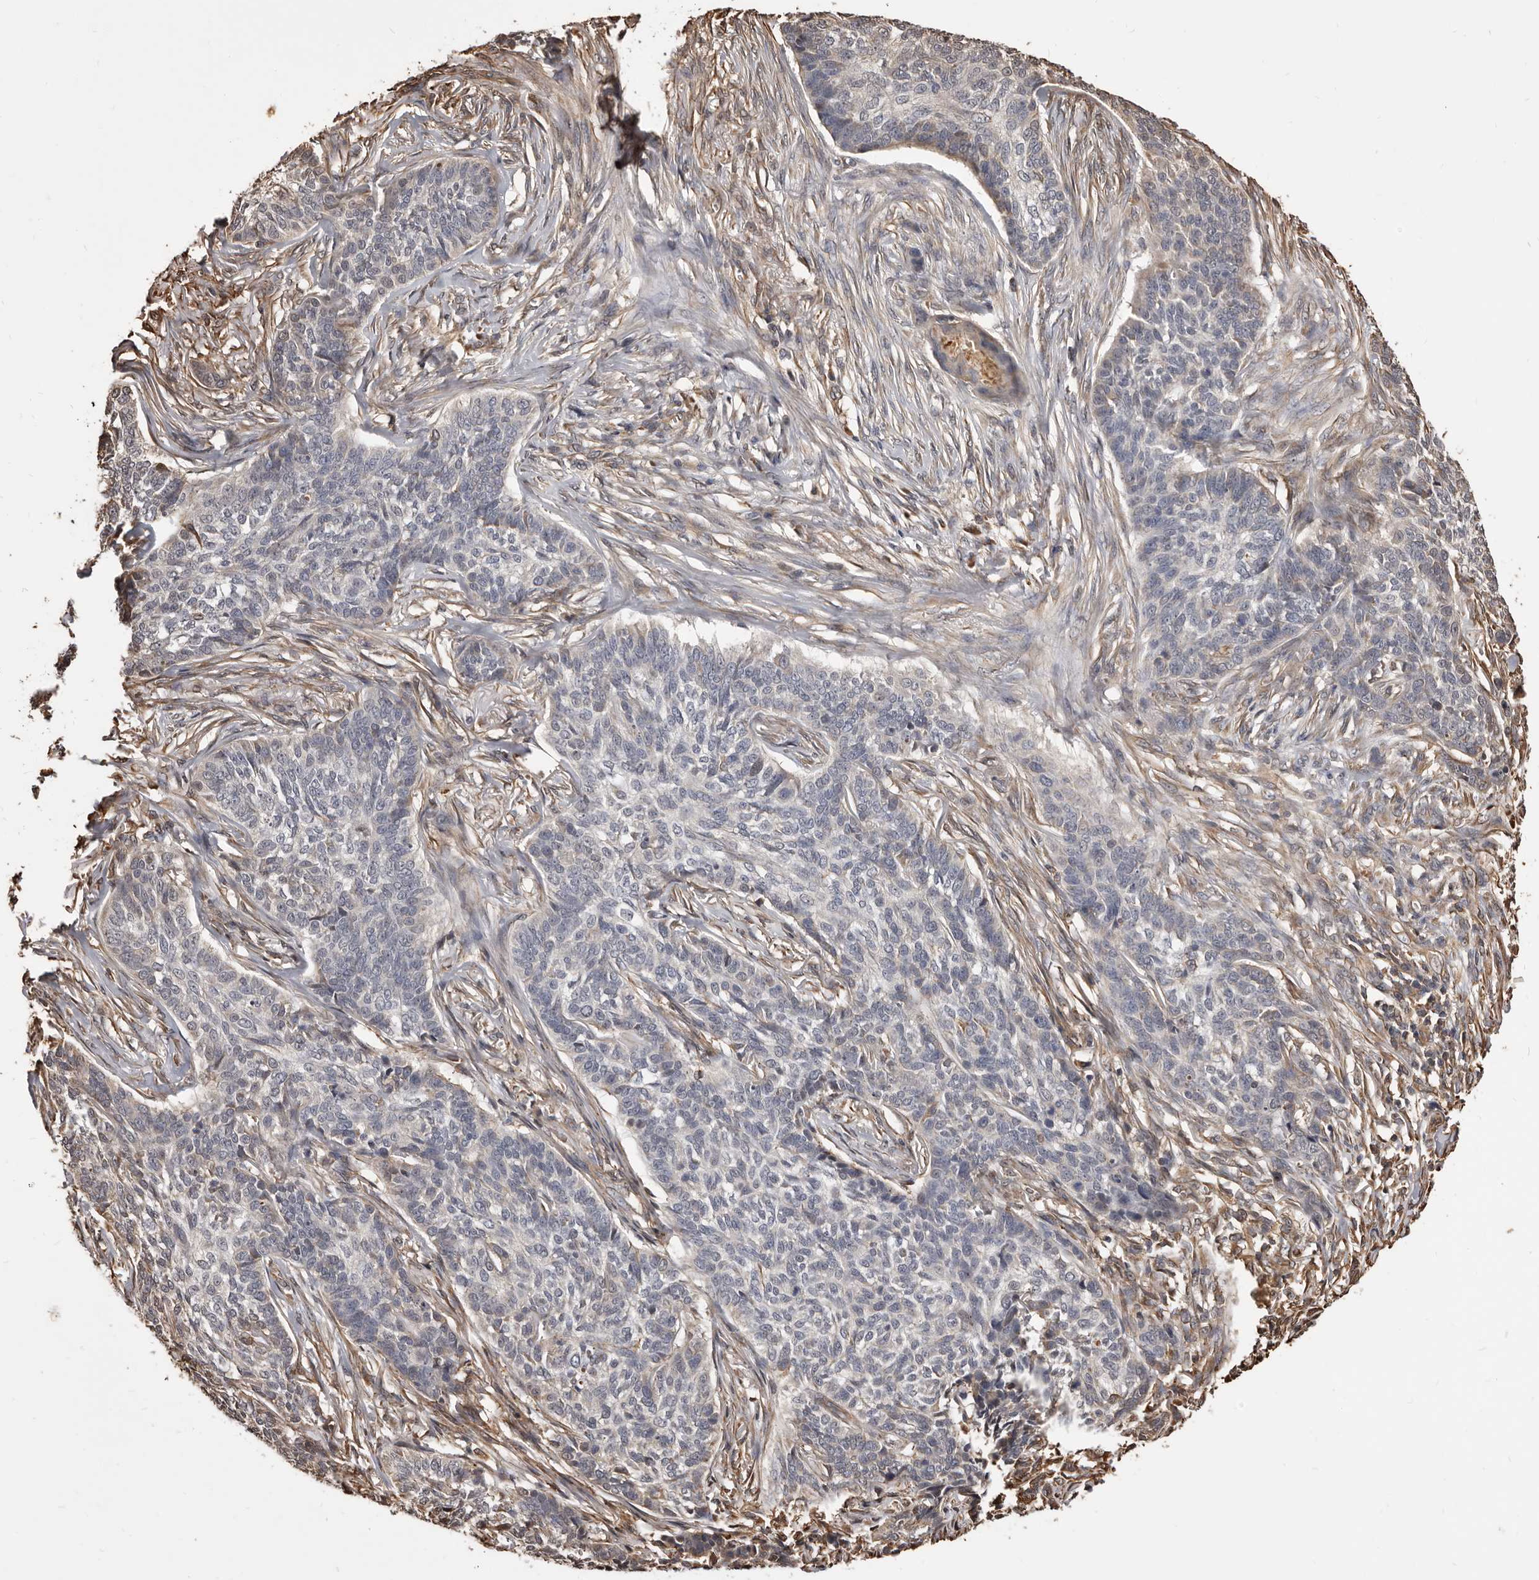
{"staining": {"intensity": "negative", "quantity": "none", "location": "none"}, "tissue": "skin cancer", "cell_type": "Tumor cells", "image_type": "cancer", "snomed": [{"axis": "morphology", "description": "Basal cell carcinoma"}, {"axis": "topography", "description": "Skin"}], "caption": "High magnification brightfield microscopy of basal cell carcinoma (skin) stained with DAB (3,3'-diaminobenzidine) (brown) and counterstained with hematoxylin (blue): tumor cells show no significant expression. Brightfield microscopy of immunohistochemistry stained with DAB (brown) and hematoxylin (blue), captured at high magnification.", "gene": "ALPK1", "patient": {"sex": "male", "age": 85}}